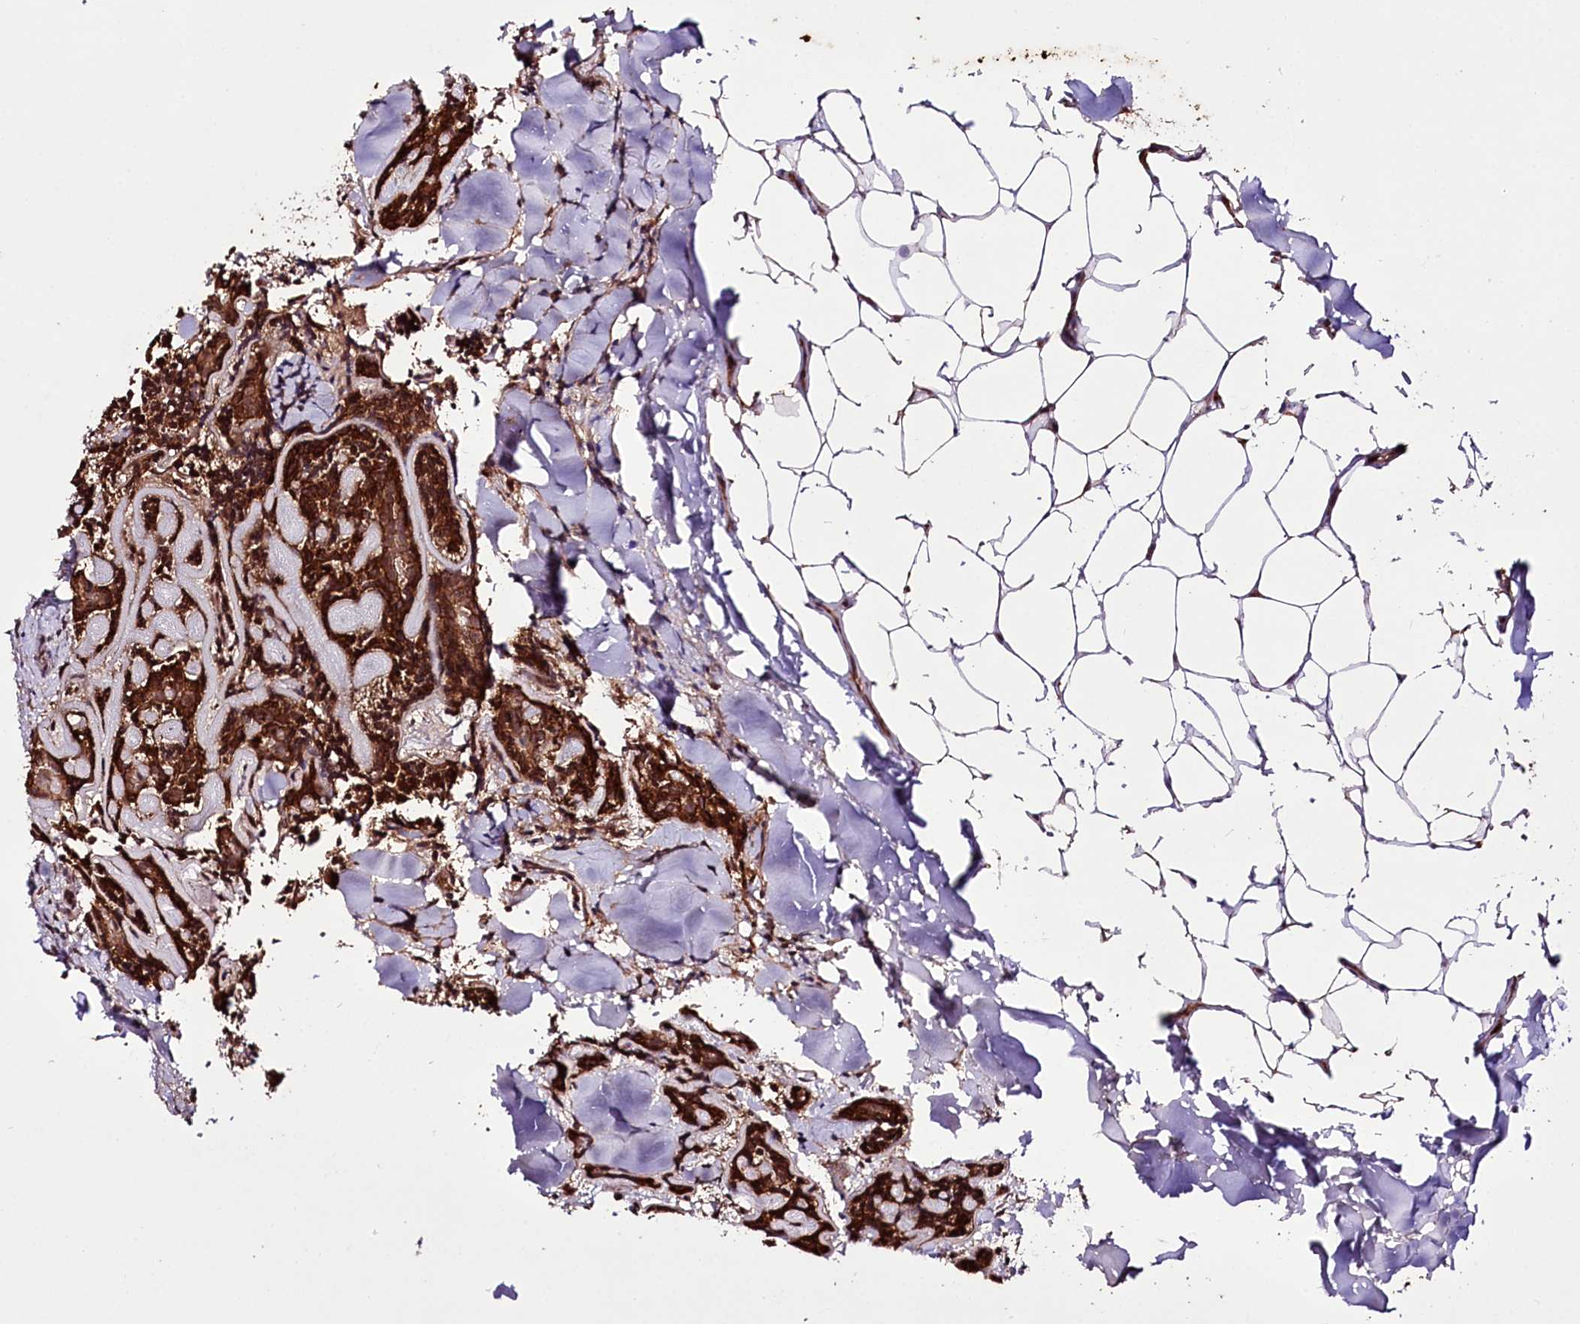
{"staining": {"intensity": "strong", "quantity": ">75%", "location": "cytoplasmic/membranous"}, "tissue": "head and neck cancer", "cell_type": "Tumor cells", "image_type": "cancer", "snomed": [{"axis": "morphology", "description": "Adenocarcinoma, NOS"}, {"axis": "topography", "description": "Salivary gland"}, {"axis": "topography", "description": "Head-Neck"}], "caption": "Immunohistochemistry (IHC) histopathology image of neoplastic tissue: adenocarcinoma (head and neck) stained using IHC reveals high levels of strong protein expression localized specifically in the cytoplasmic/membranous of tumor cells, appearing as a cytoplasmic/membranous brown color.", "gene": "DHX29", "patient": {"sex": "female", "age": 63}}